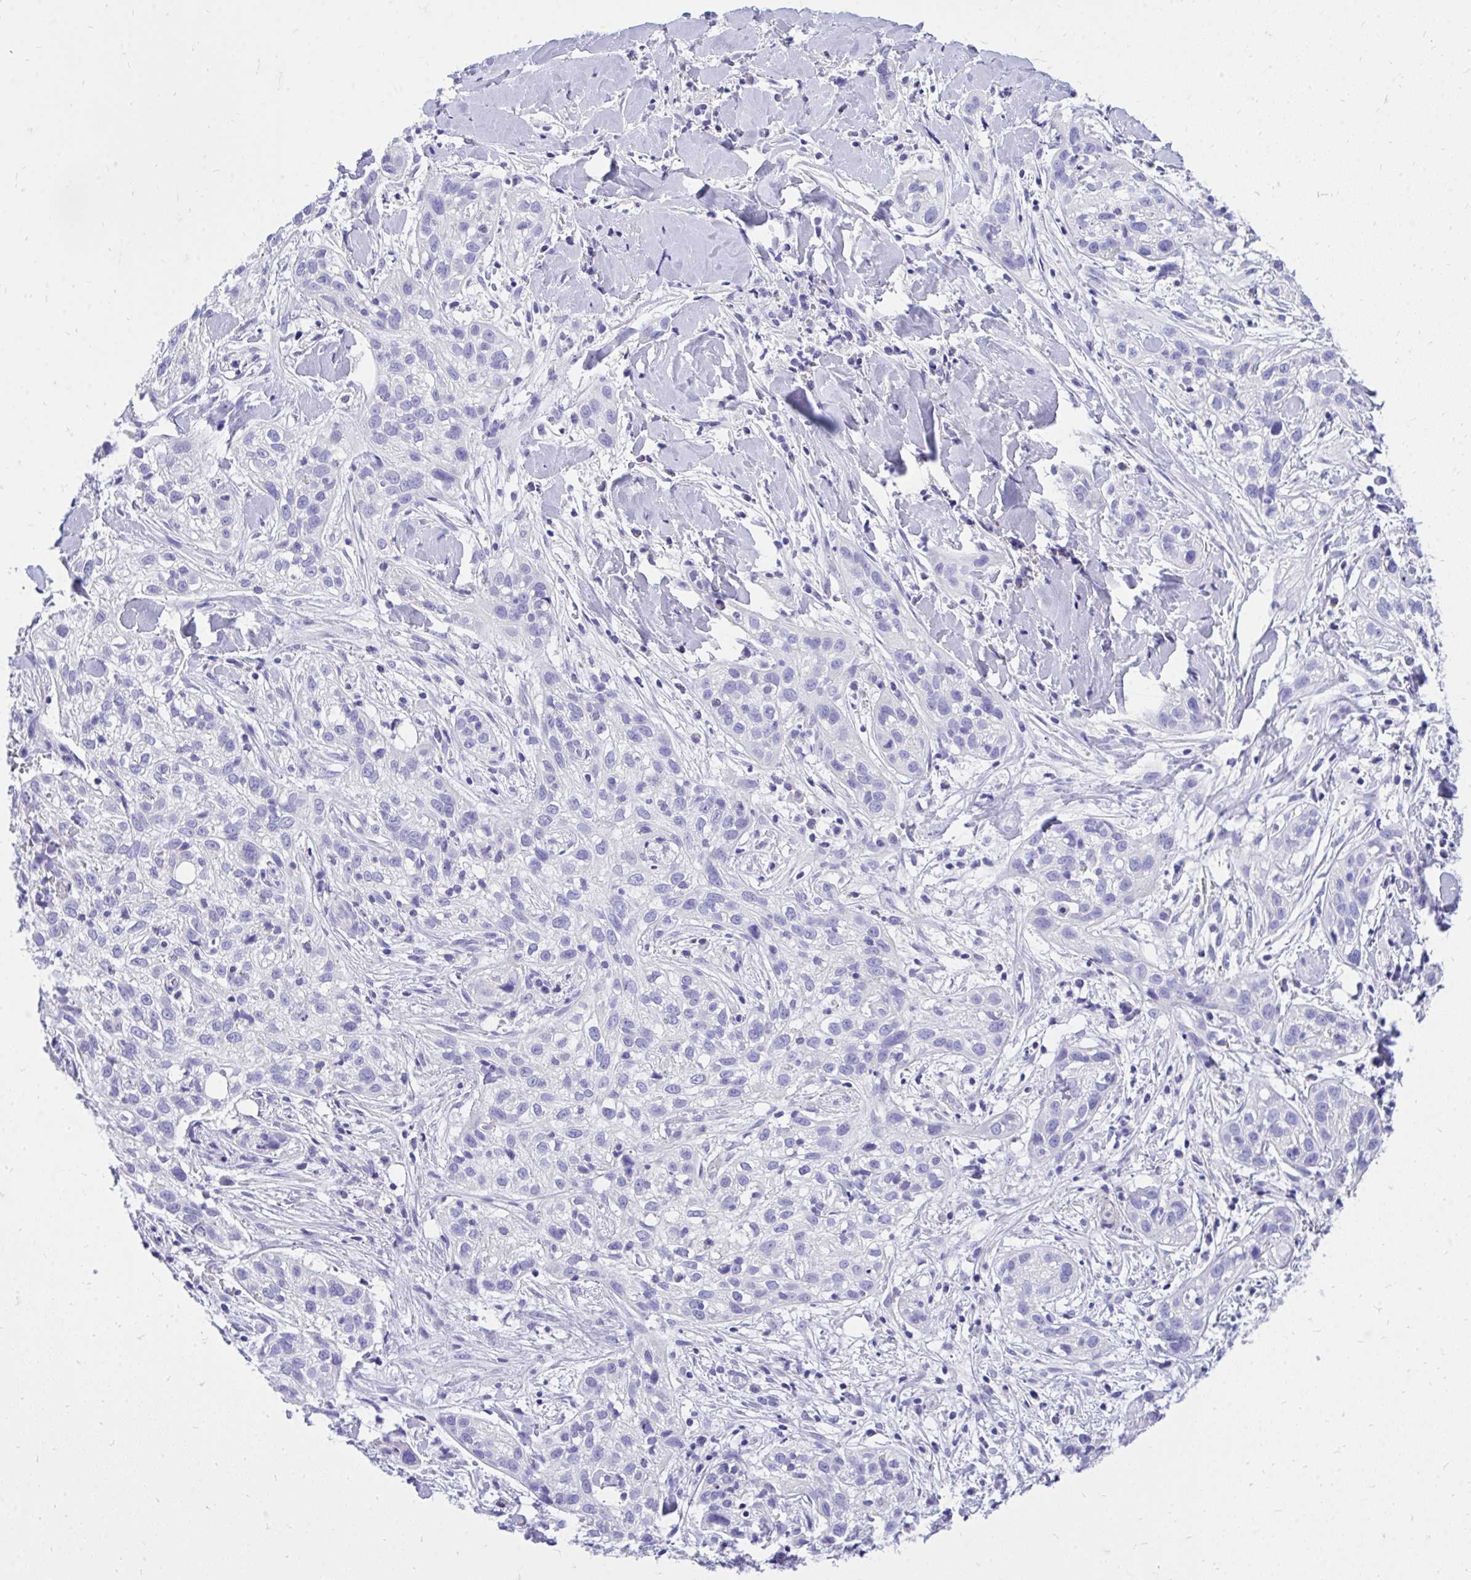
{"staining": {"intensity": "negative", "quantity": "none", "location": "none"}, "tissue": "skin cancer", "cell_type": "Tumor cells", "image_type": "cancer", "snomed": [{"axis": "morphology", "description": "Squamous cell carcinoma, NOS"}, {"axis": "topography", "description": "Skin"}], "caption": "Immunohistochemistry (IHC) histopathology image of neoplastic tissue: skin cancer (squamous cell carcinoma) stained with DAB exhibits no significant protein staining in tumor cells. (Immunohistochemistry, brightfield microscopy, high magnification).", "gene": "MON1A", "patient": {"sex": "male", "age": 82}}